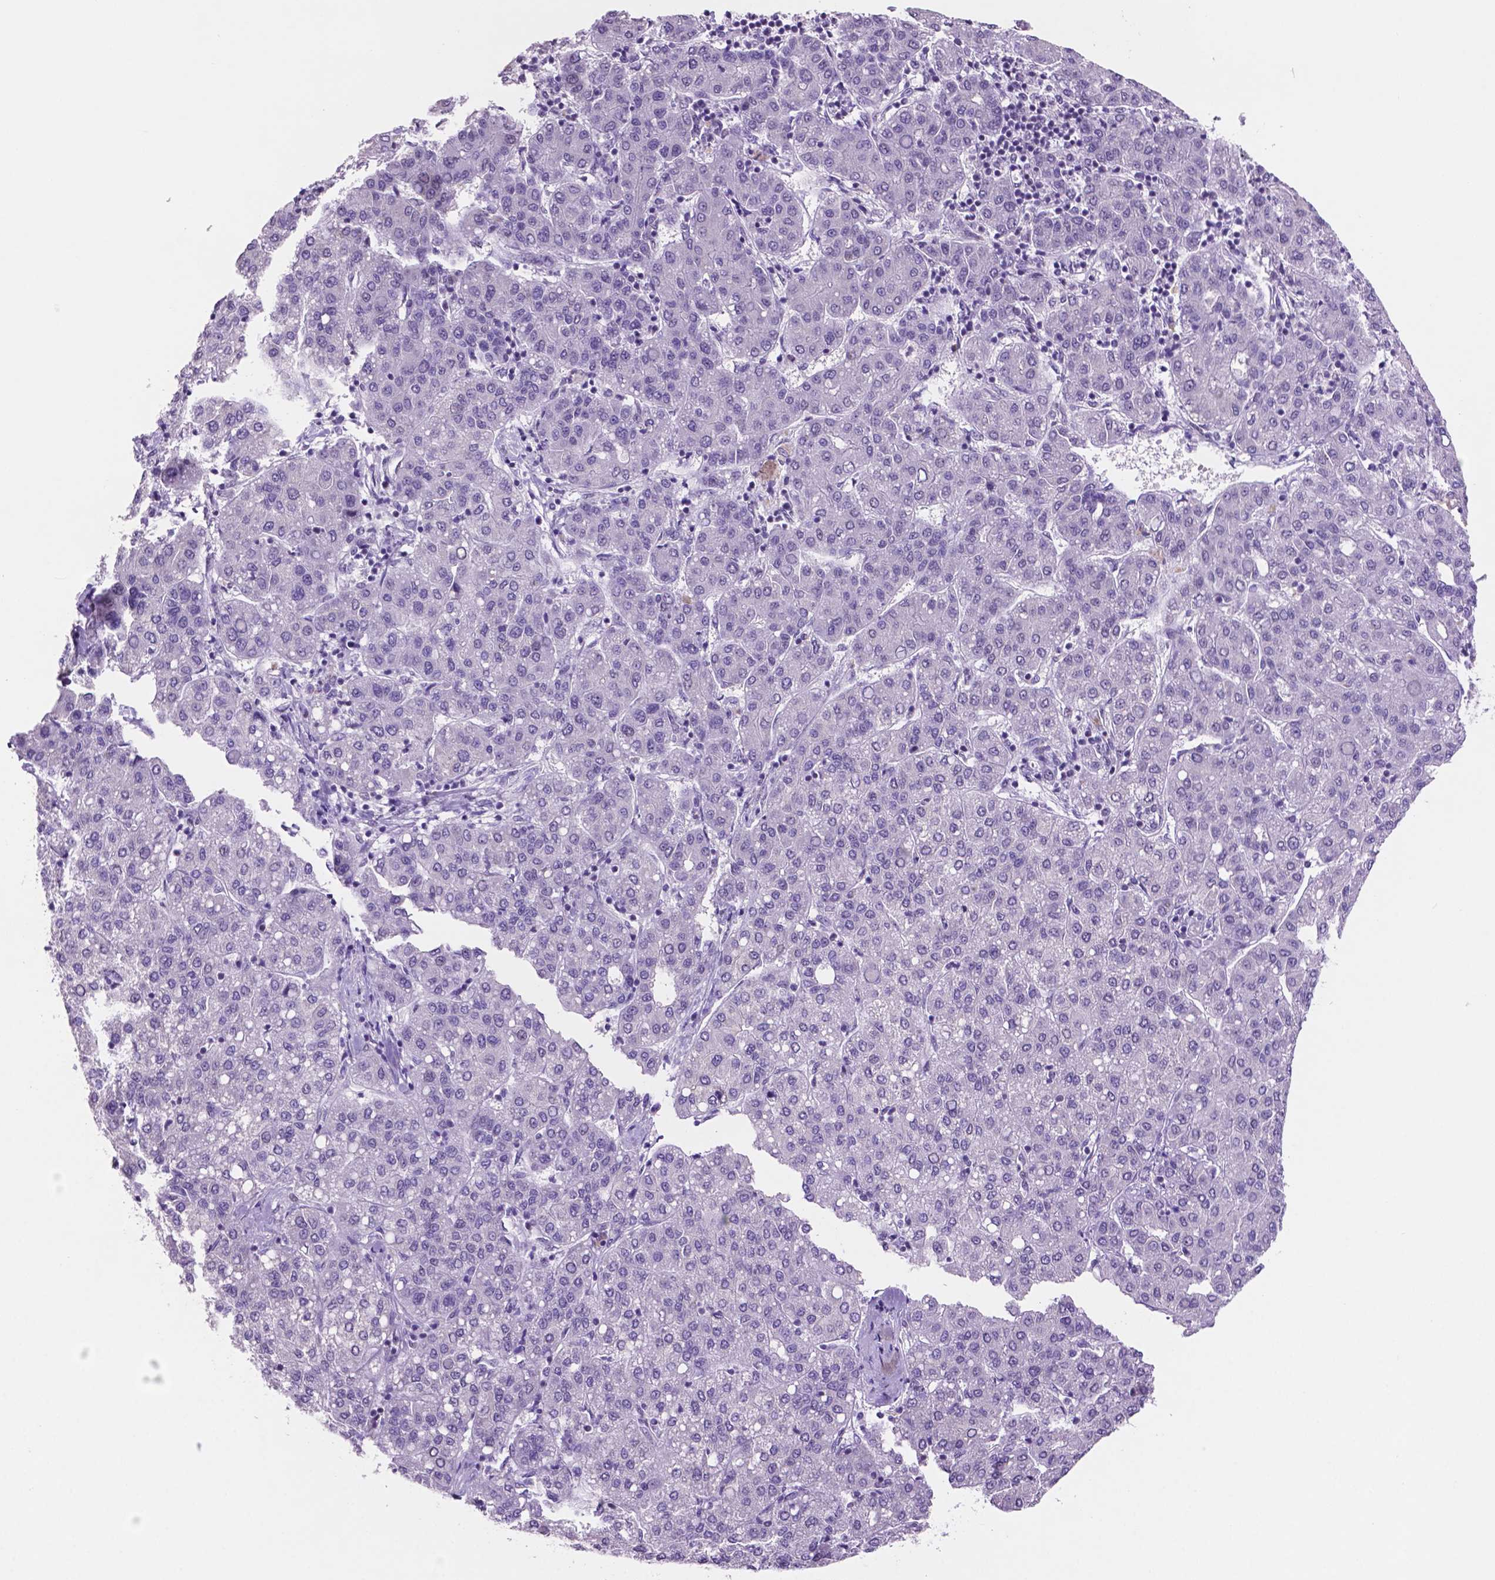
{"staining": {"intensity": "negative", "quantity": "none", "location": "none"}, "tissue": "liver cancer", "cell_type": "Tumor cells", "image_type": "cancer", "snomed": [{"axis": "morphology", "description": "Carcinoma, Hepatocellular, NOS"}, {"axis": "topography", "description": "Liver"}], "caption": "A micrograph of human liver cancer is negative for staining in tumor cells.", "gene": "NCOR1", "patient": {"sex": "male", "age": 65}}